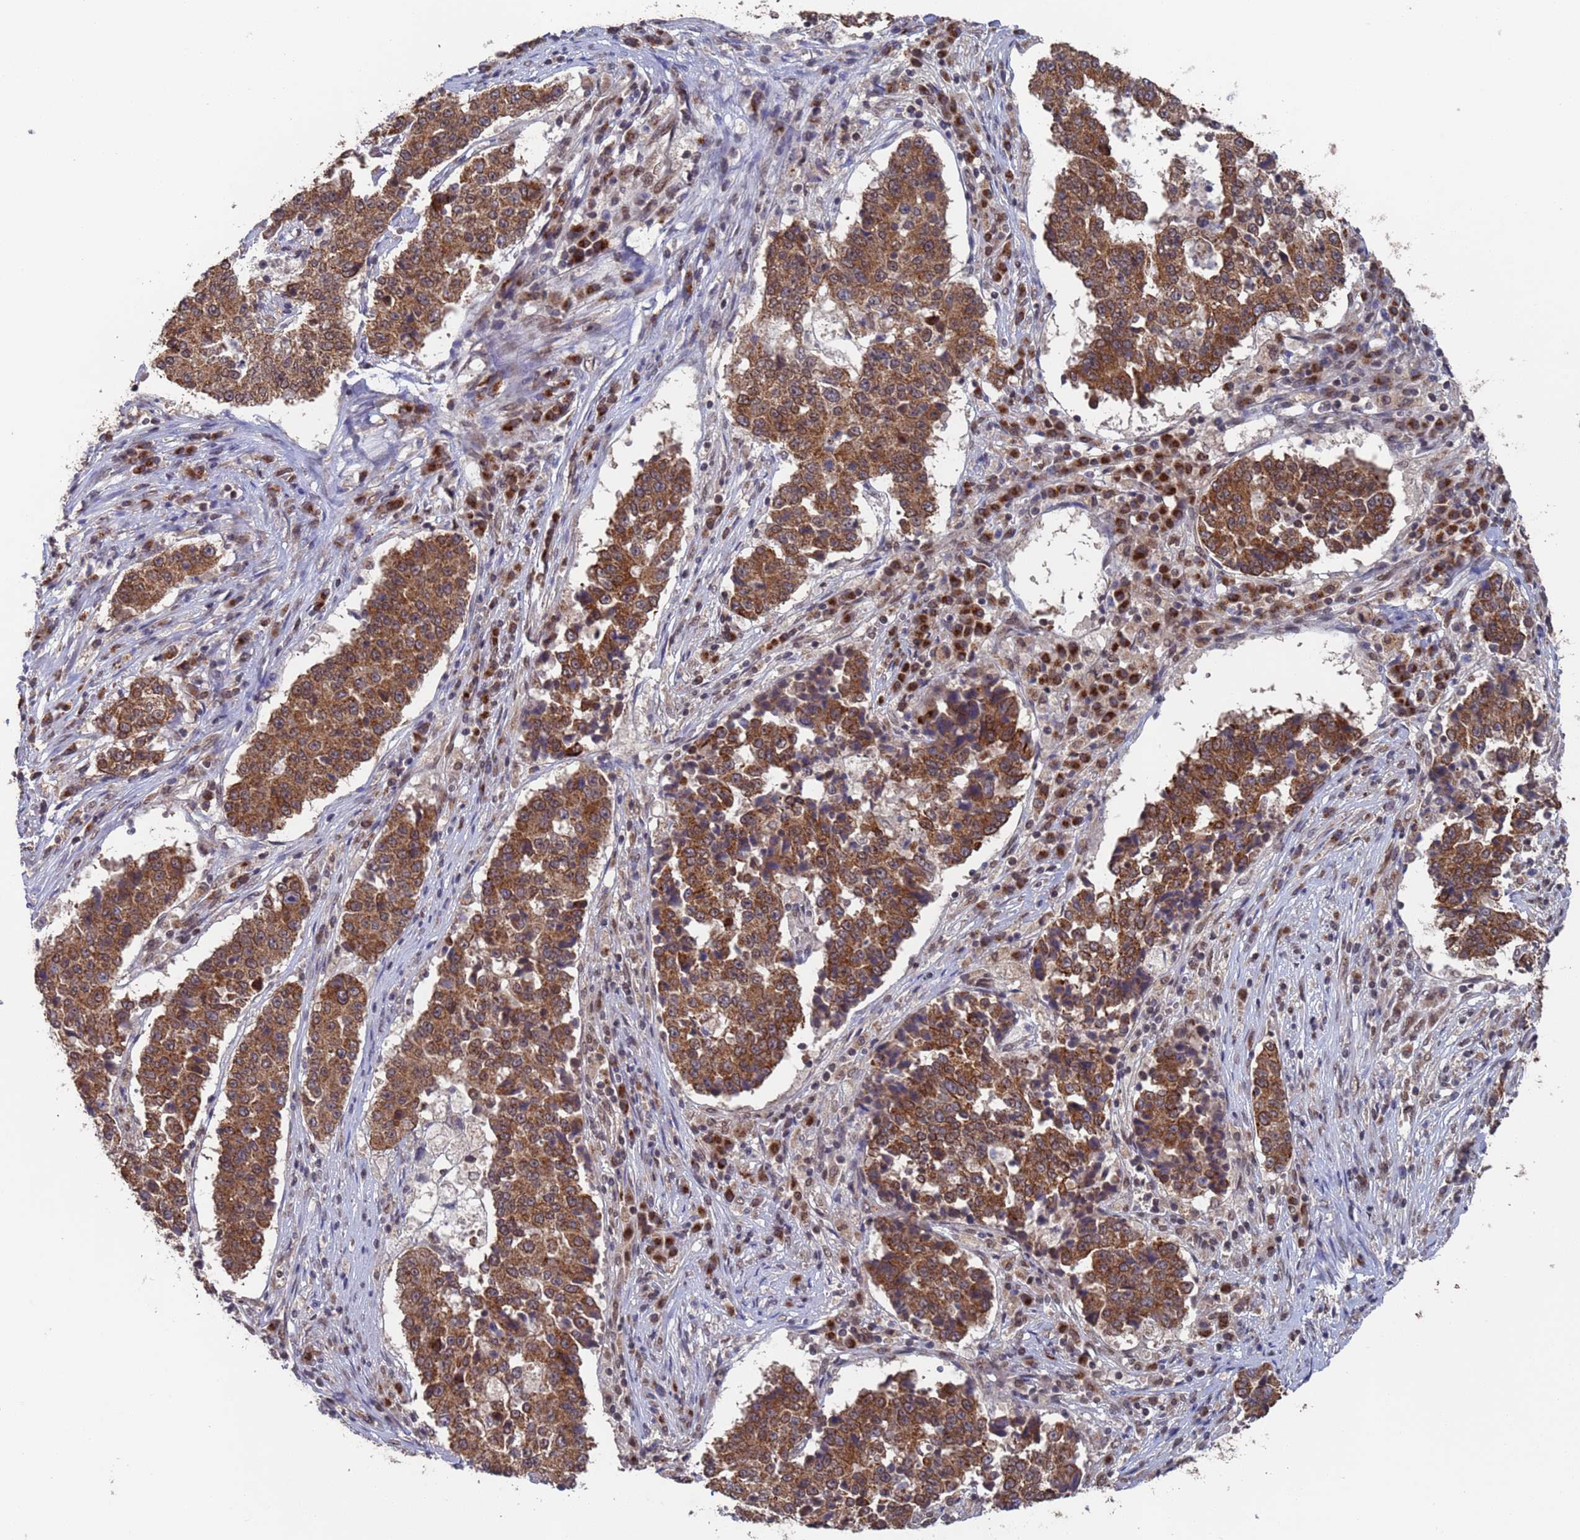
{"staining": {"intensity": "moderate", "quantity": ">75%", "location": "cytoplasmic/membranous"}, "tissue": "stomach cancer", "cell_type": "Tumor cells", "image_type": "cancer", "snomed": [{"axis": "morphology", "description": "Adenocarcinoma, NOS"}, {"axis": "topography", "description": "Stomach"}], "caption": "Brown immunohistochemical staining in human adenocarcinoma (stomach) shows moderate cytoplasmic/membranous staining in about >75% of tumor cells.", "gene": "FUBP3", "patient": {"sex": "male", "age": 59}}